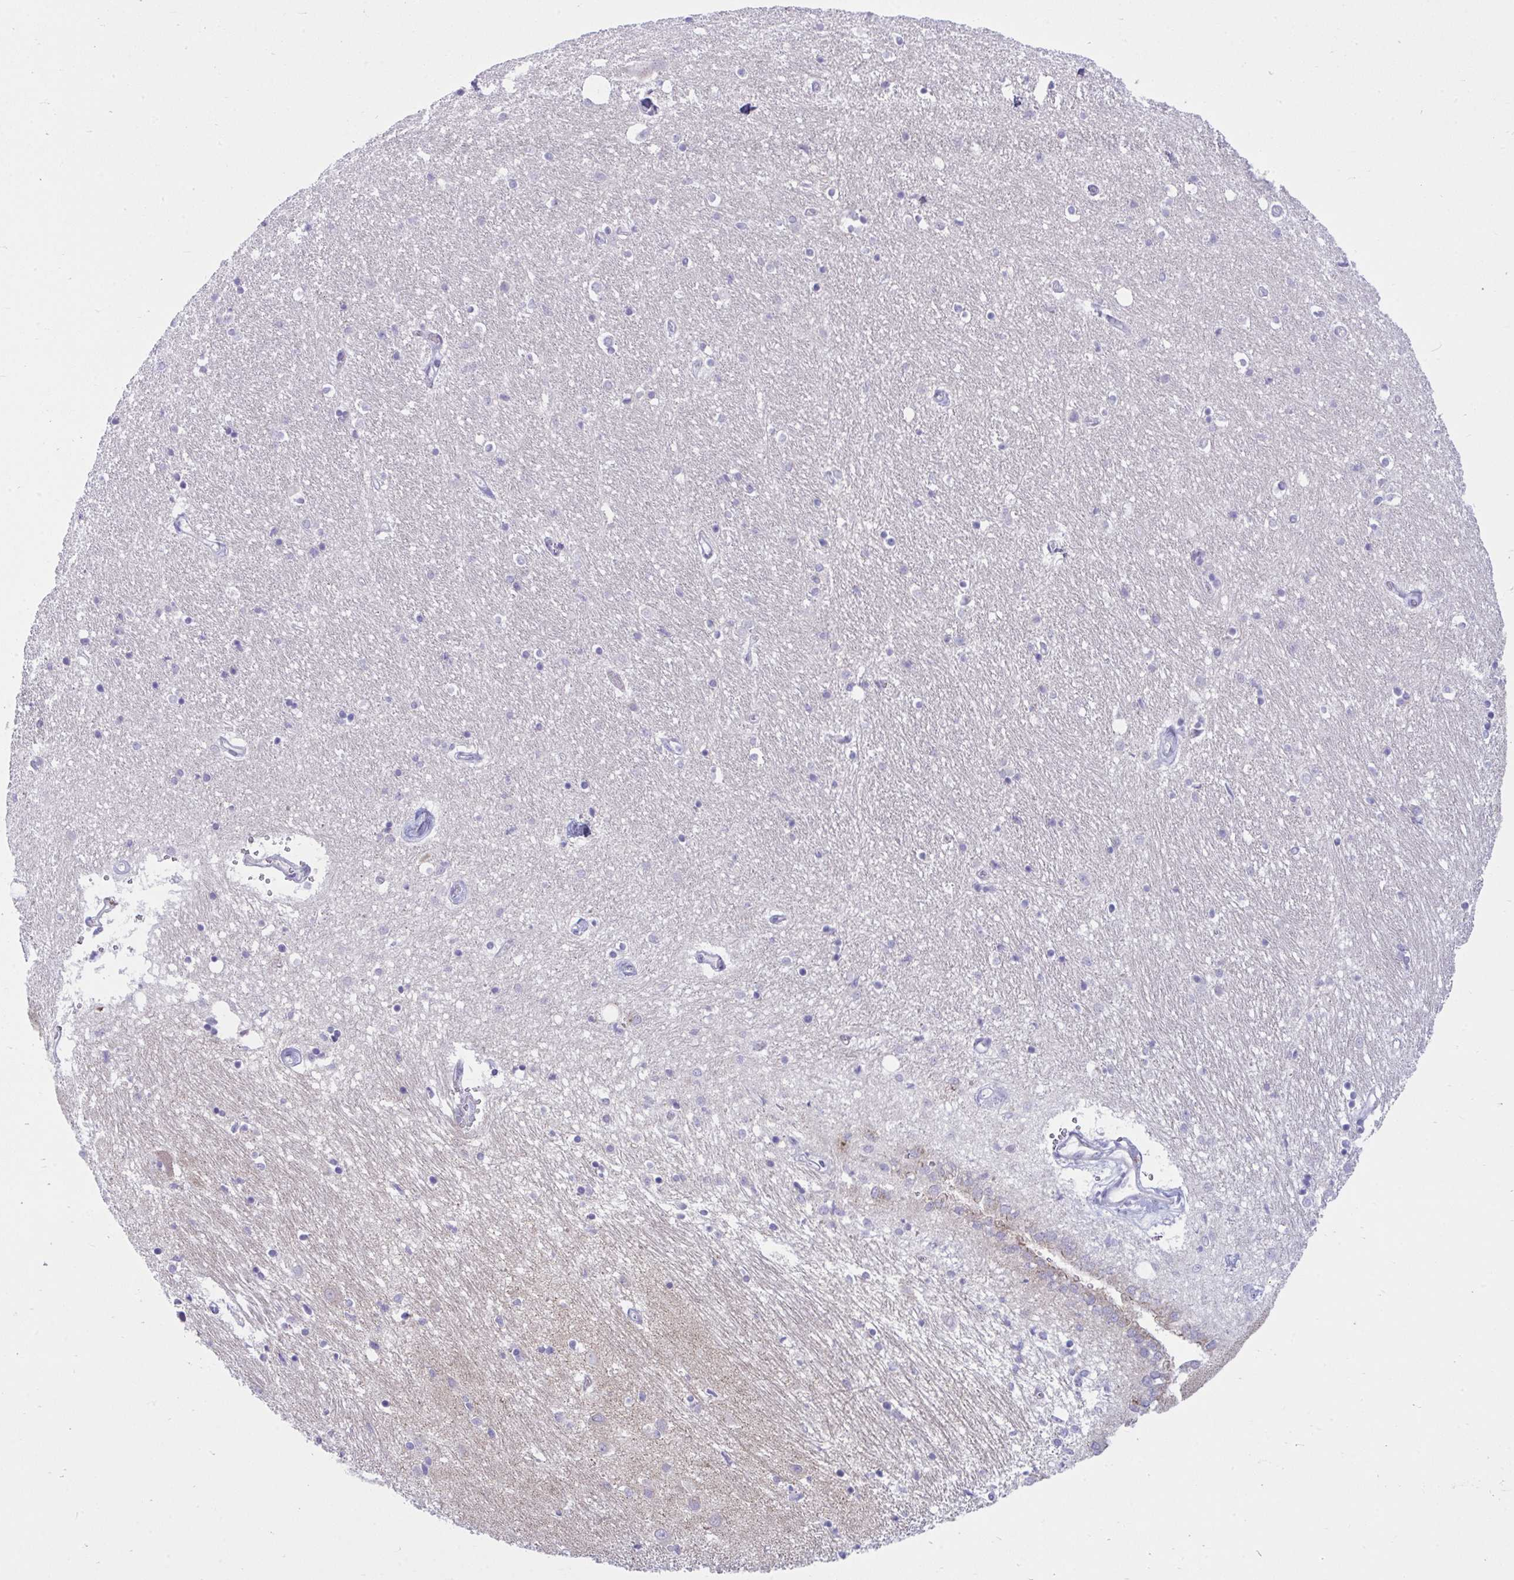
{"staining": {"intensity": "moderate", "quantity": "<25%", "location": "cytoplasmic/membranous"}, "tissue": "caudate", "cell_type": "Glial cells", "image_type": "normal", "snomed": [{"axis": "morphology", "description": "Normal tissue, NOS"}, {"axis": "topography", "description": "Lateral ventricle wall"}, {"axis": "topography", "description": "Hippocampus"}], "caption": "Immunohistochemical staining of normal caudate displays <25% levels of moderate cytoplasmic/membranous protein positivity in approximately <25% of glial cells.", "gene": "DTX3", "patient": {"sex": "female", "age": 63}}